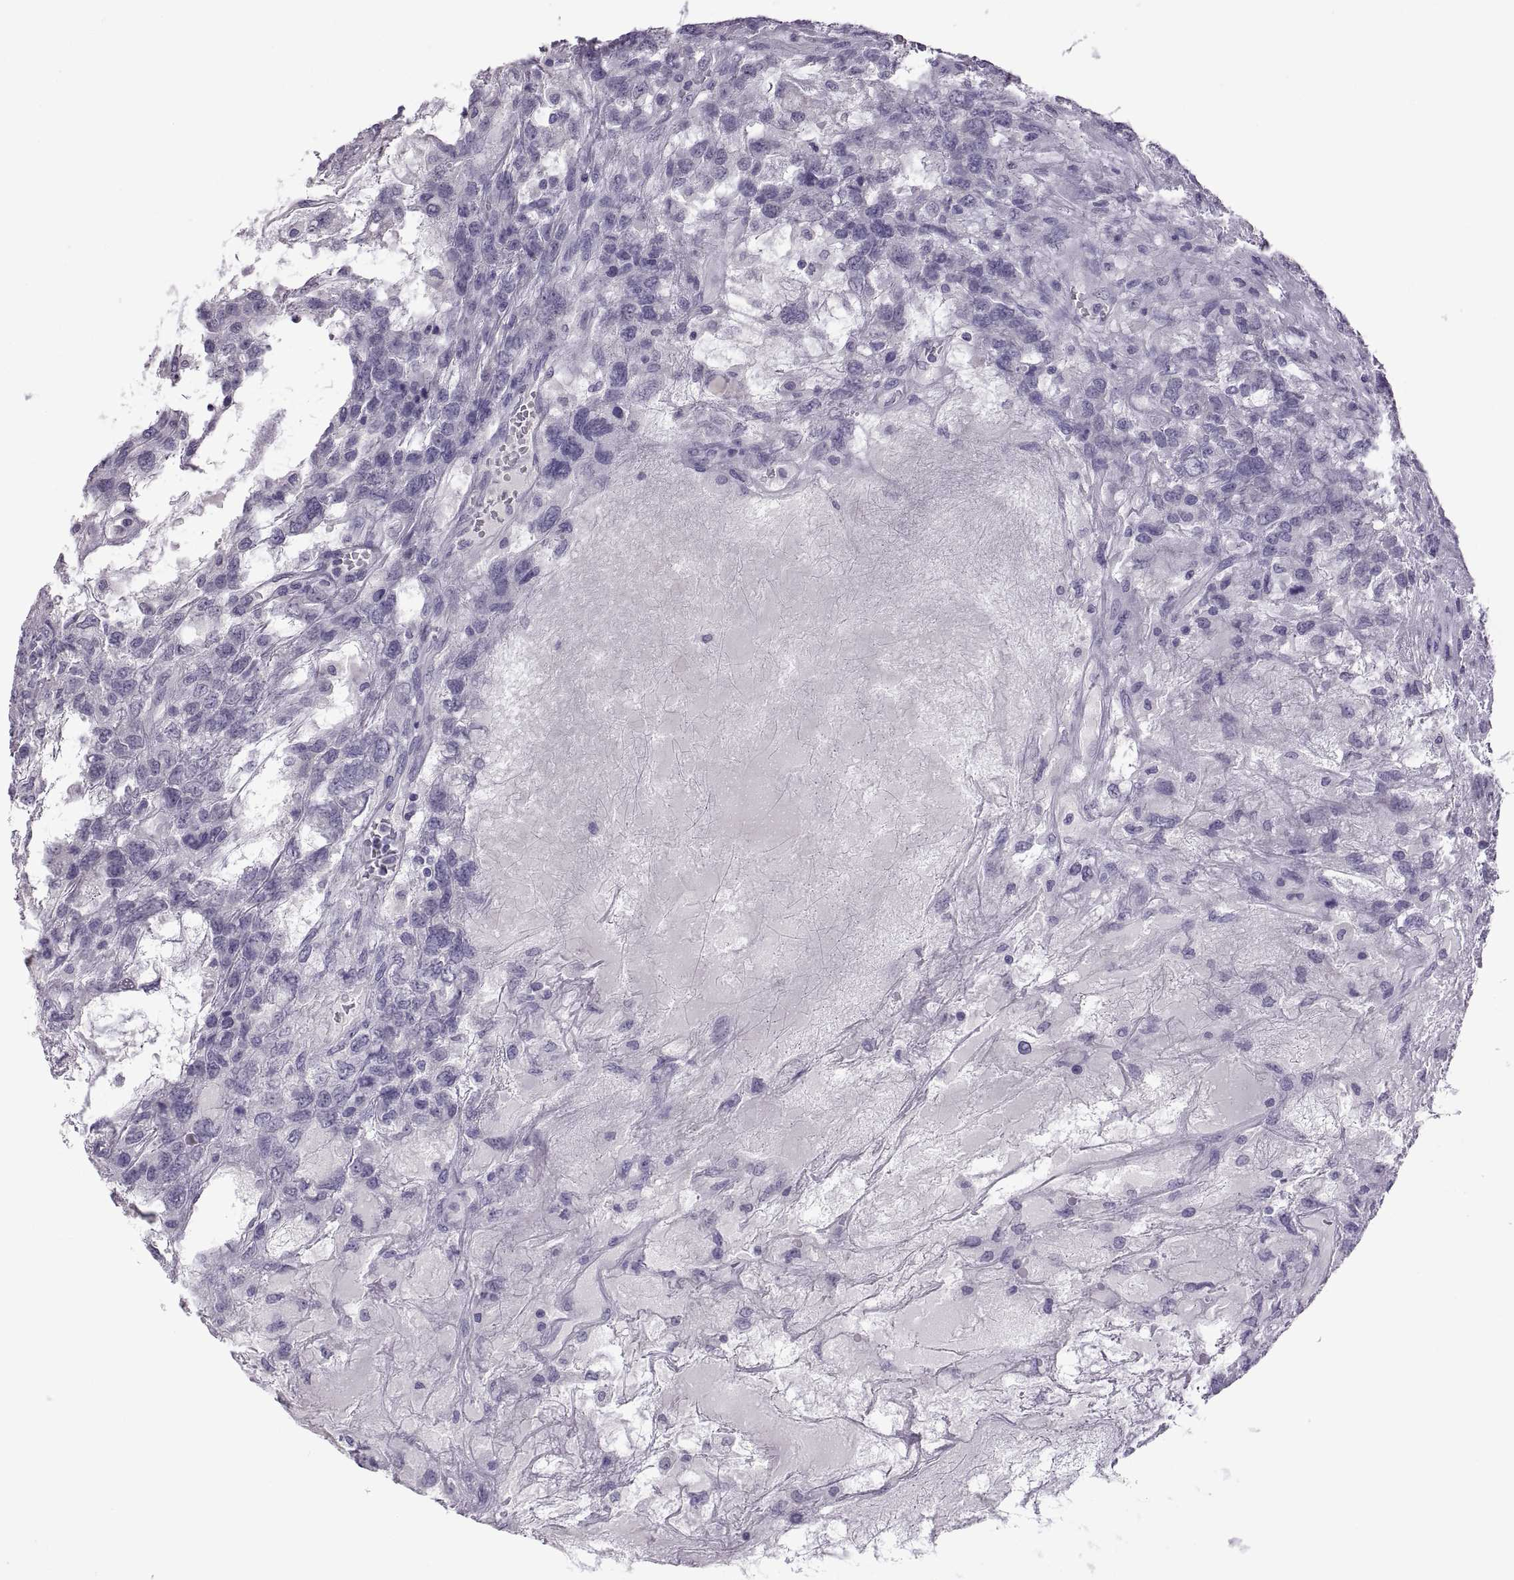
{"staining": {"intensity": "negative", "quantity": "none", "location": "none"}, "tissue": "testis cancer", "cell_type": "Tumor cells", "image_type": "cancer", "snomed": [{"axis": "morphology", "description": "Seminoma, NOS"}, {"axis": "topography", "description": "Testis"}], "caption": "Human testis cancer stained for a protein using immunohistochemistry reveals no expression in tumor cells.", "gene": "RDM1", "patient": {"sex": "male", "age": 52}}